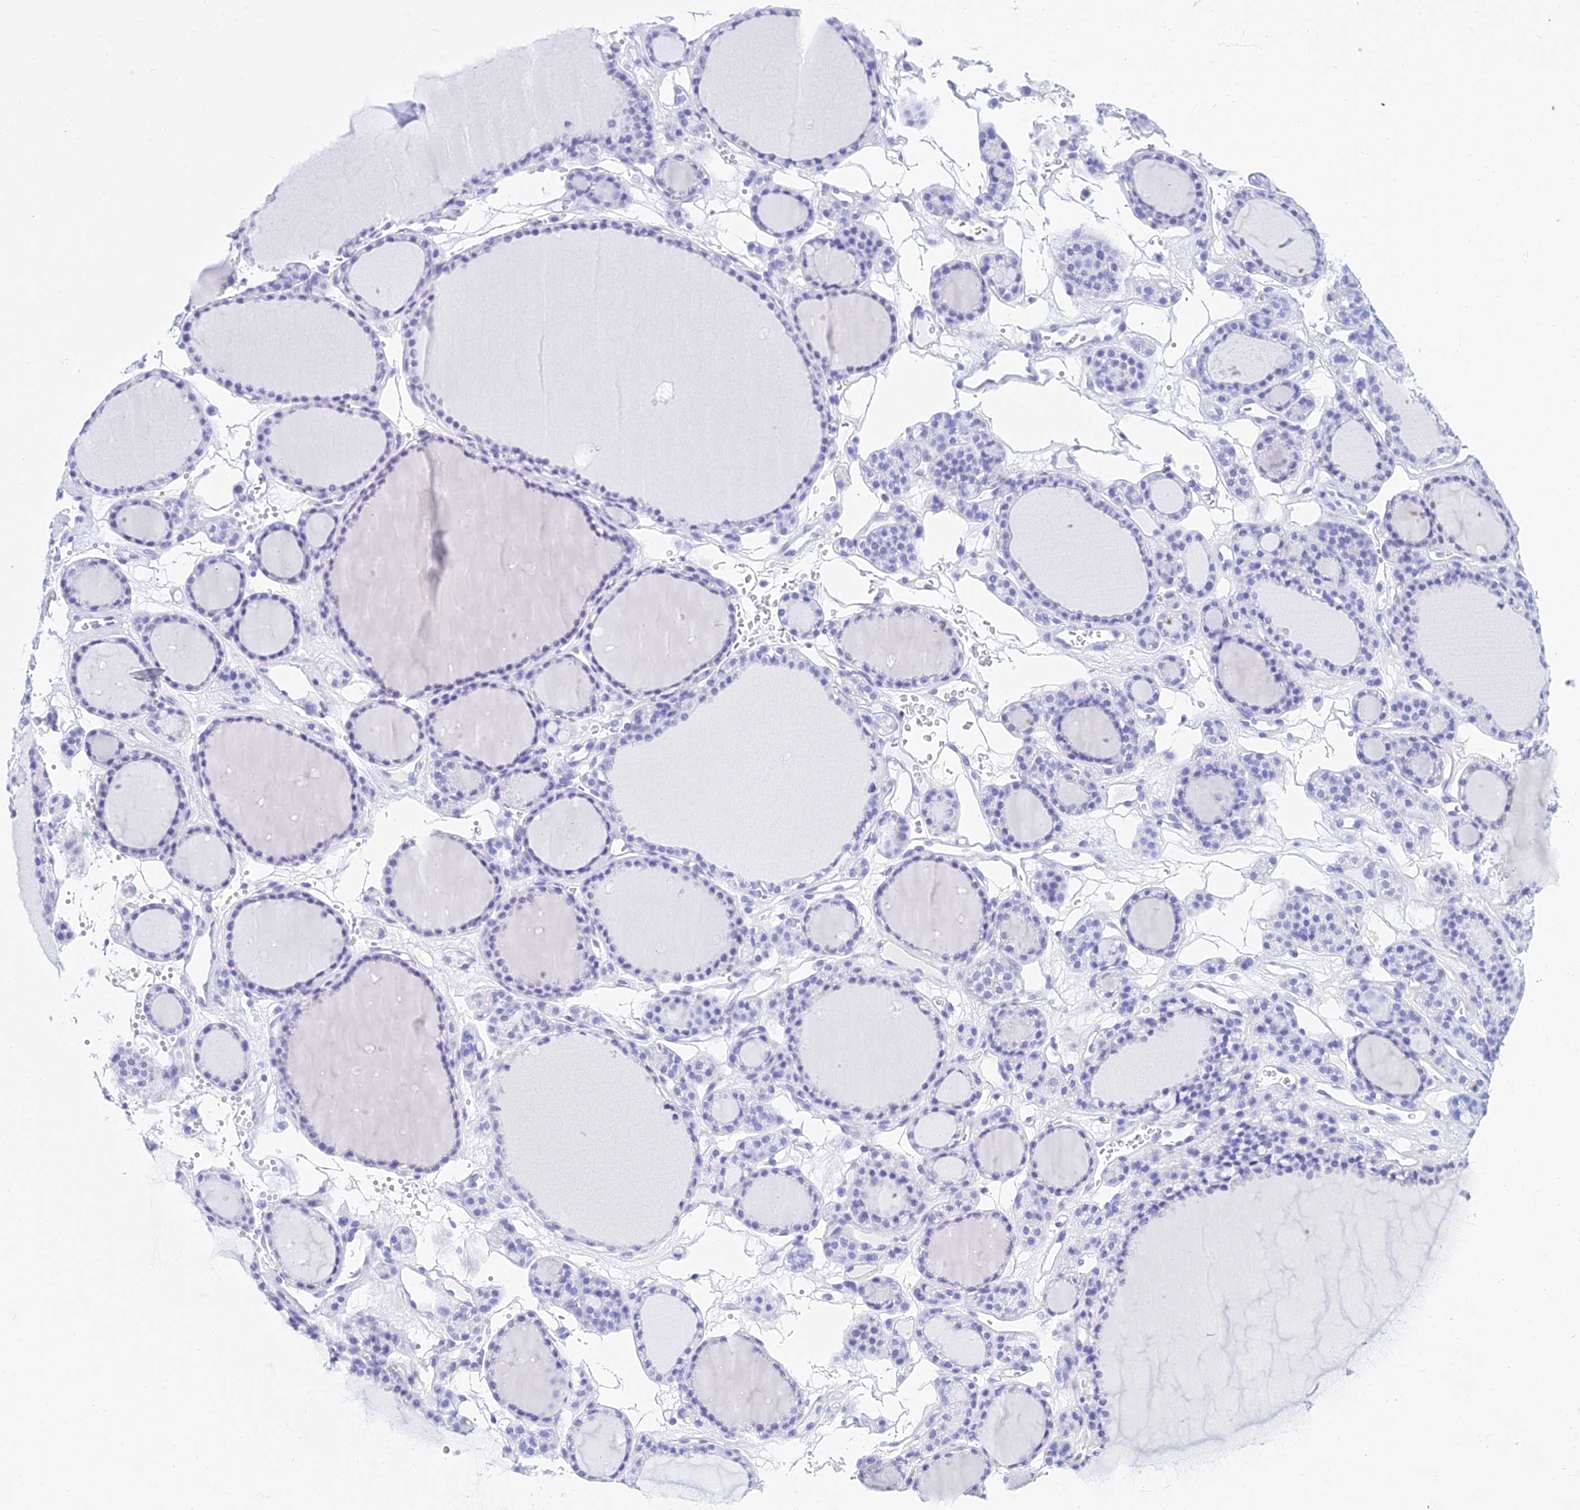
{"staining": {"intensity": "negative", "quantity": "none", "location": "none"}, "tissue": "thyroid gland", "cell_type": "Glandular cells", "image_type": "normal", "snomed": [{"axis": "morphology", "description": "Normal tissue, NOS"}, {"axis": "topography", "description": "Thyroid gland"}], "caption": "Immunohistochemistry micrograph of unremarkable thyroid gland: human thyroid gland stained with DAB (3,3'-diaminobenzidine) reveals no significant protein staining in glandular cells. (DAB (3,3'-diaminobenzidine) IHC with hematoxylin counter stain).", "gene": "PATE4", "patient": {"sex": "female", "age": 28}}